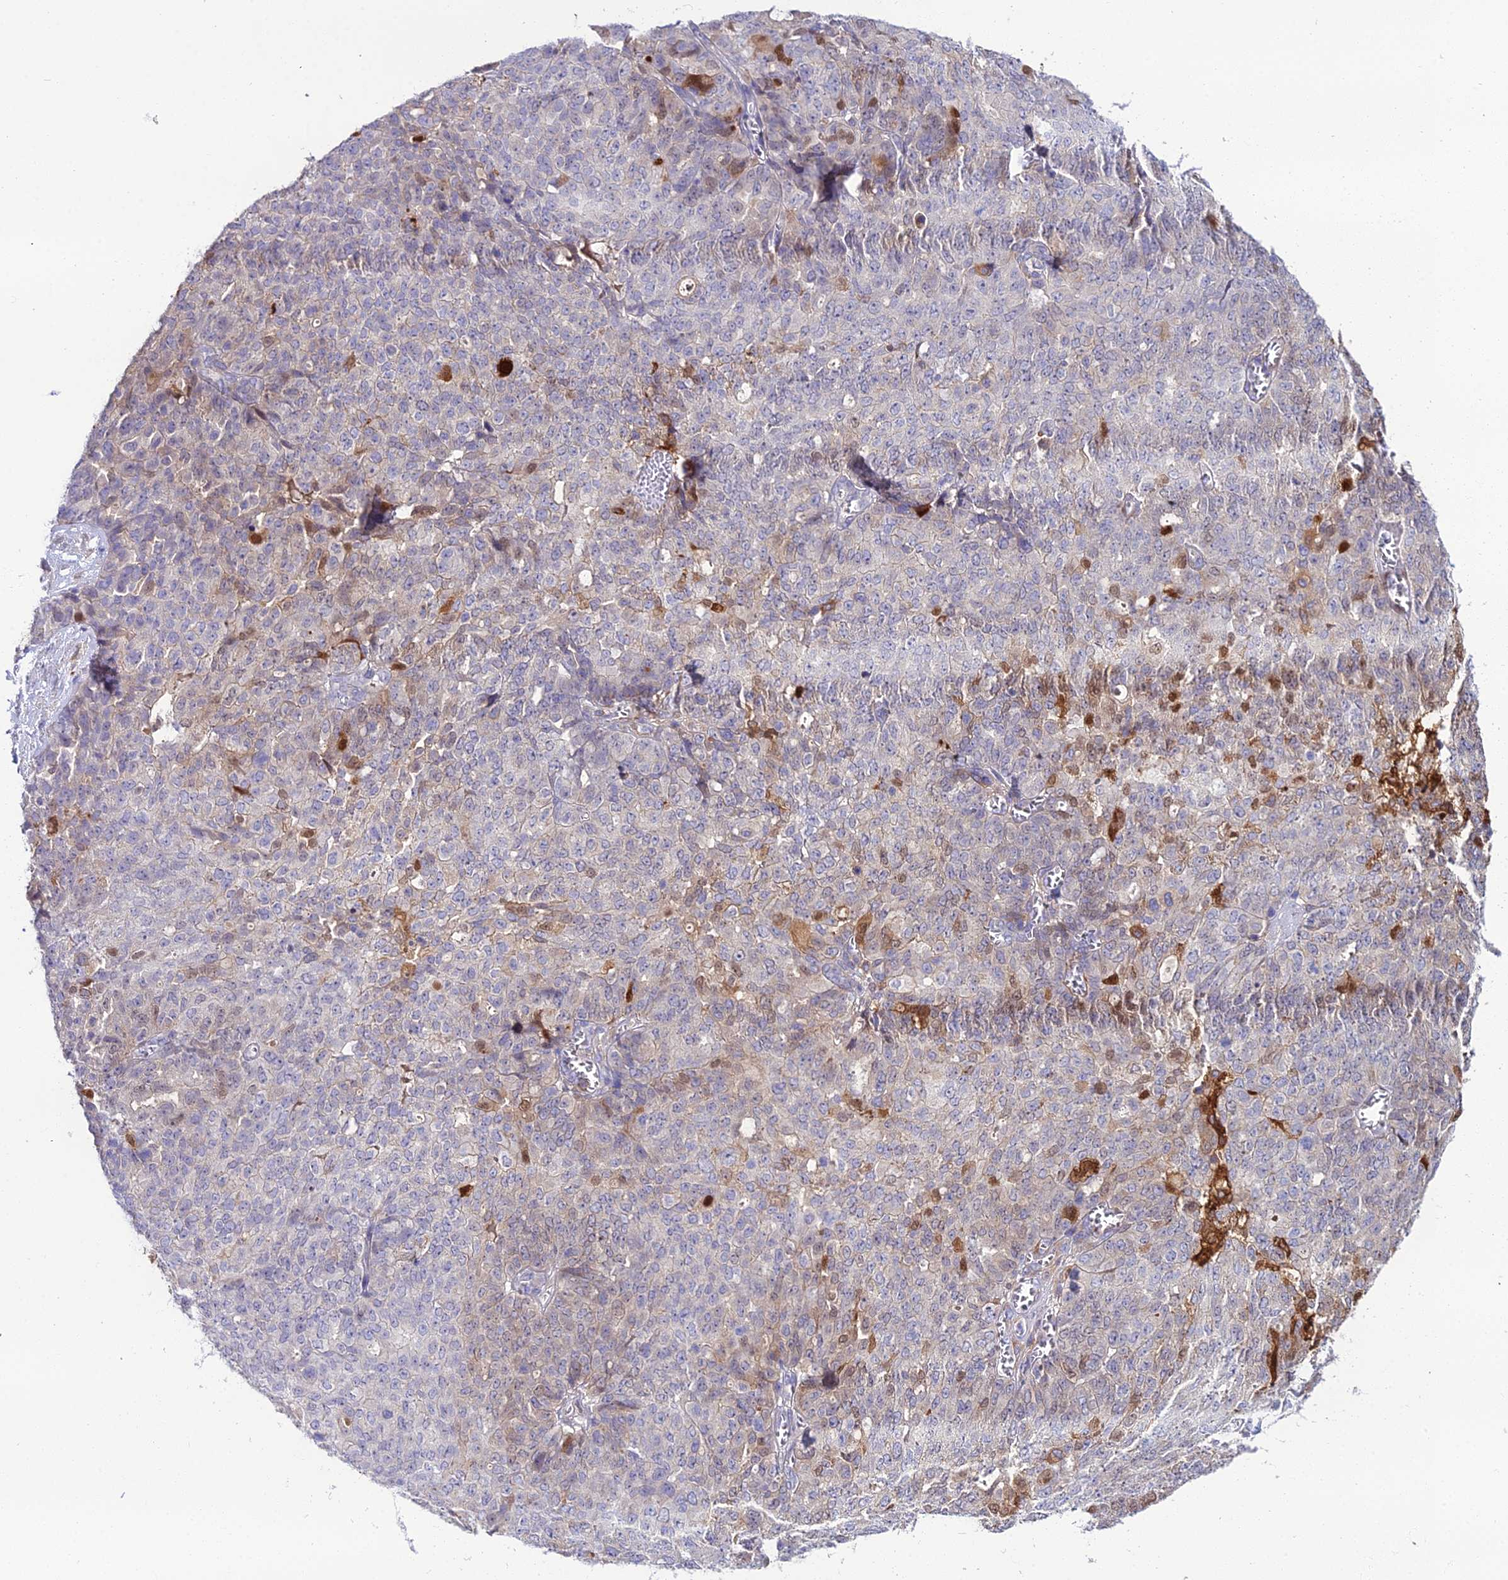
{"staining": {"intensity": "negative", "quantity": "none", "location": "none"}, "tissue": "ovarian cancer", "cell_type": "Tumor cells", "image_type": "cancer", "snomed": [{"axis": "morphology", "description": "Cystadenocarcinoma, serous, NOS"}, {"axis": "topography", "description": "Soft tissue"}, {"axis": "topography", "description": "Ovary"}], "caption": "Human ovarian cancer (serous cystadenocarcinoma) stained for a protein using immunohistochemistry exhibits no positivity in tumor cells.", "gene": "MB21D2", "patient": {"sex": "female", "age": 57}}